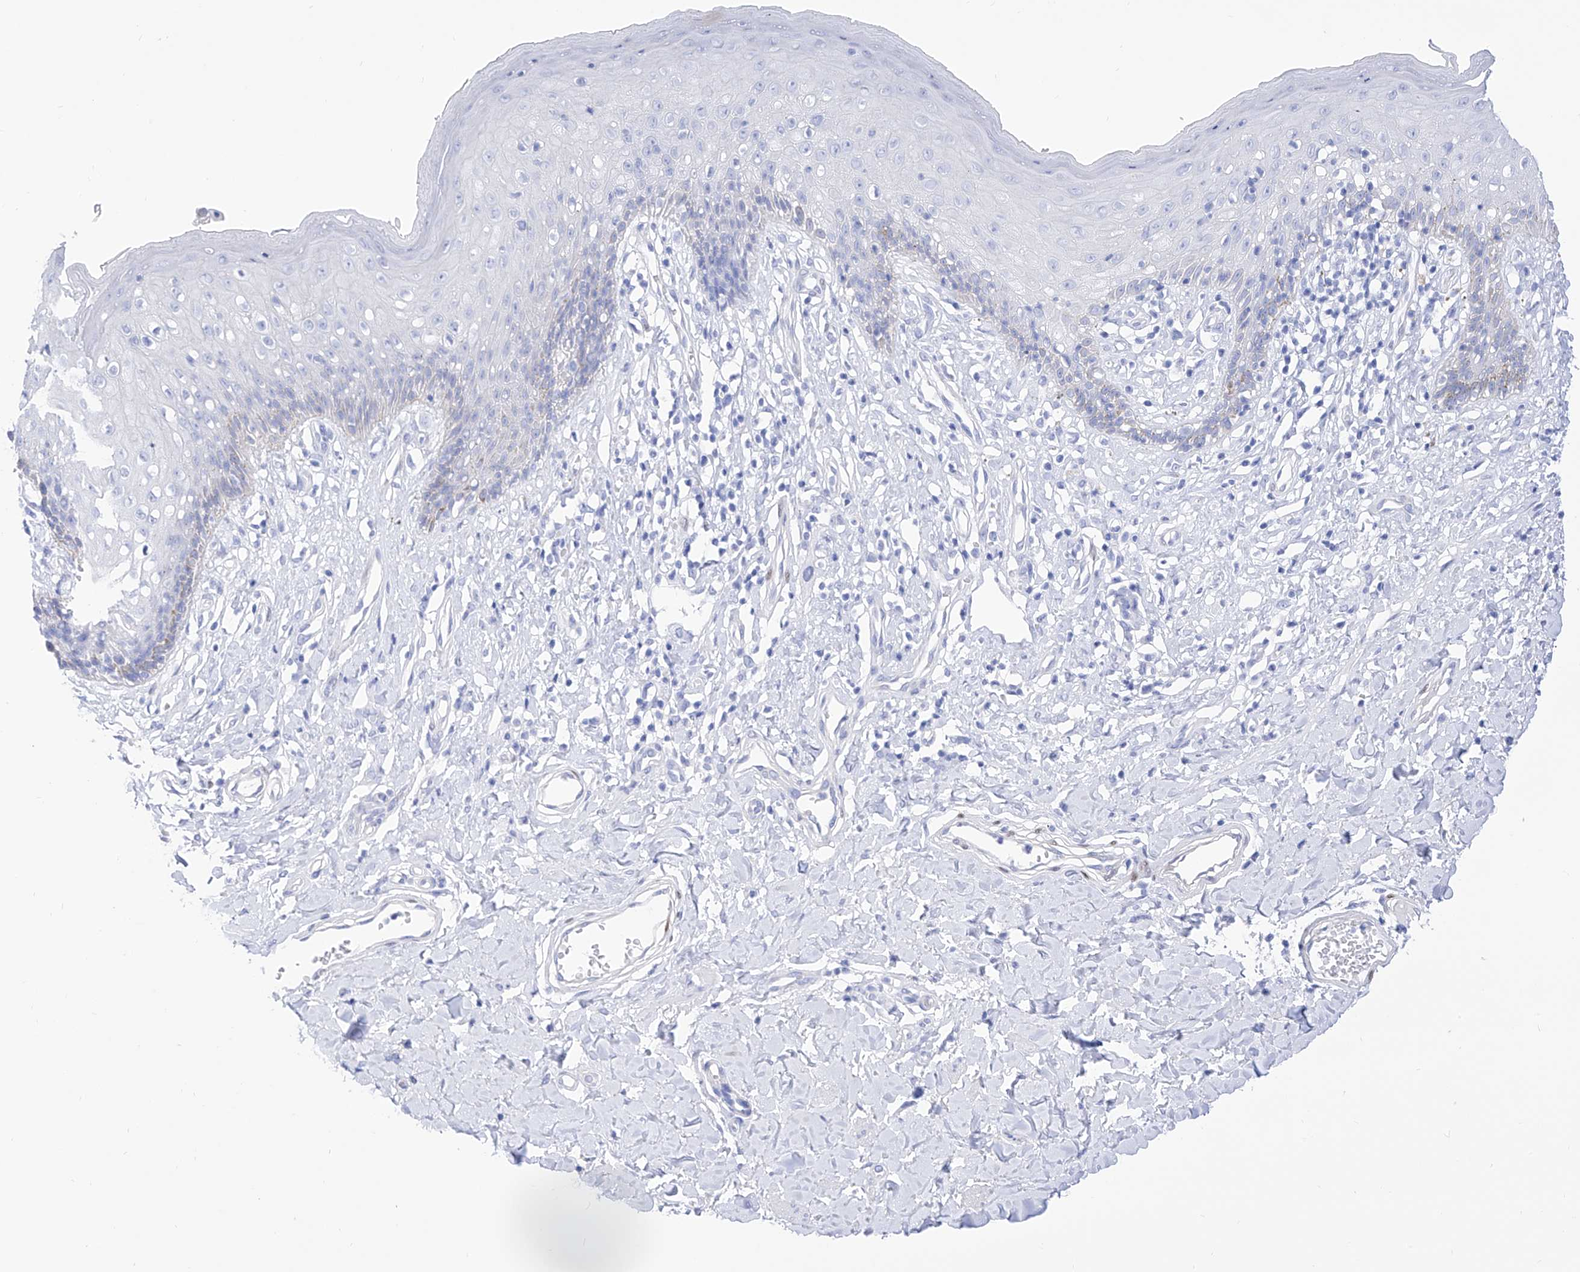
{"staining": {"intensity": "moderate", "quantity": "<25%", "location": "cytoplasmic/membranous"}, "tissue": "skin", "cell_type": "Epidermal cells", "image_type": "normal", "snomed": [{"axis": "morphology", "description": "Normal tissue, NOS"}, {"axis": "morphology", "description": "Squamous cell carcinoma, NOS"}, {"axis": "topography", "description": "Vulva"}], "caption": "There is low levels of moderate cytoplasmic/membranous staining in epidermal cells of unremarkable skin, as demonstrated by immunohistochemical staining (brown color).", "gene": "TRPC7", "patient": {"sex": "female", "age": 85}}